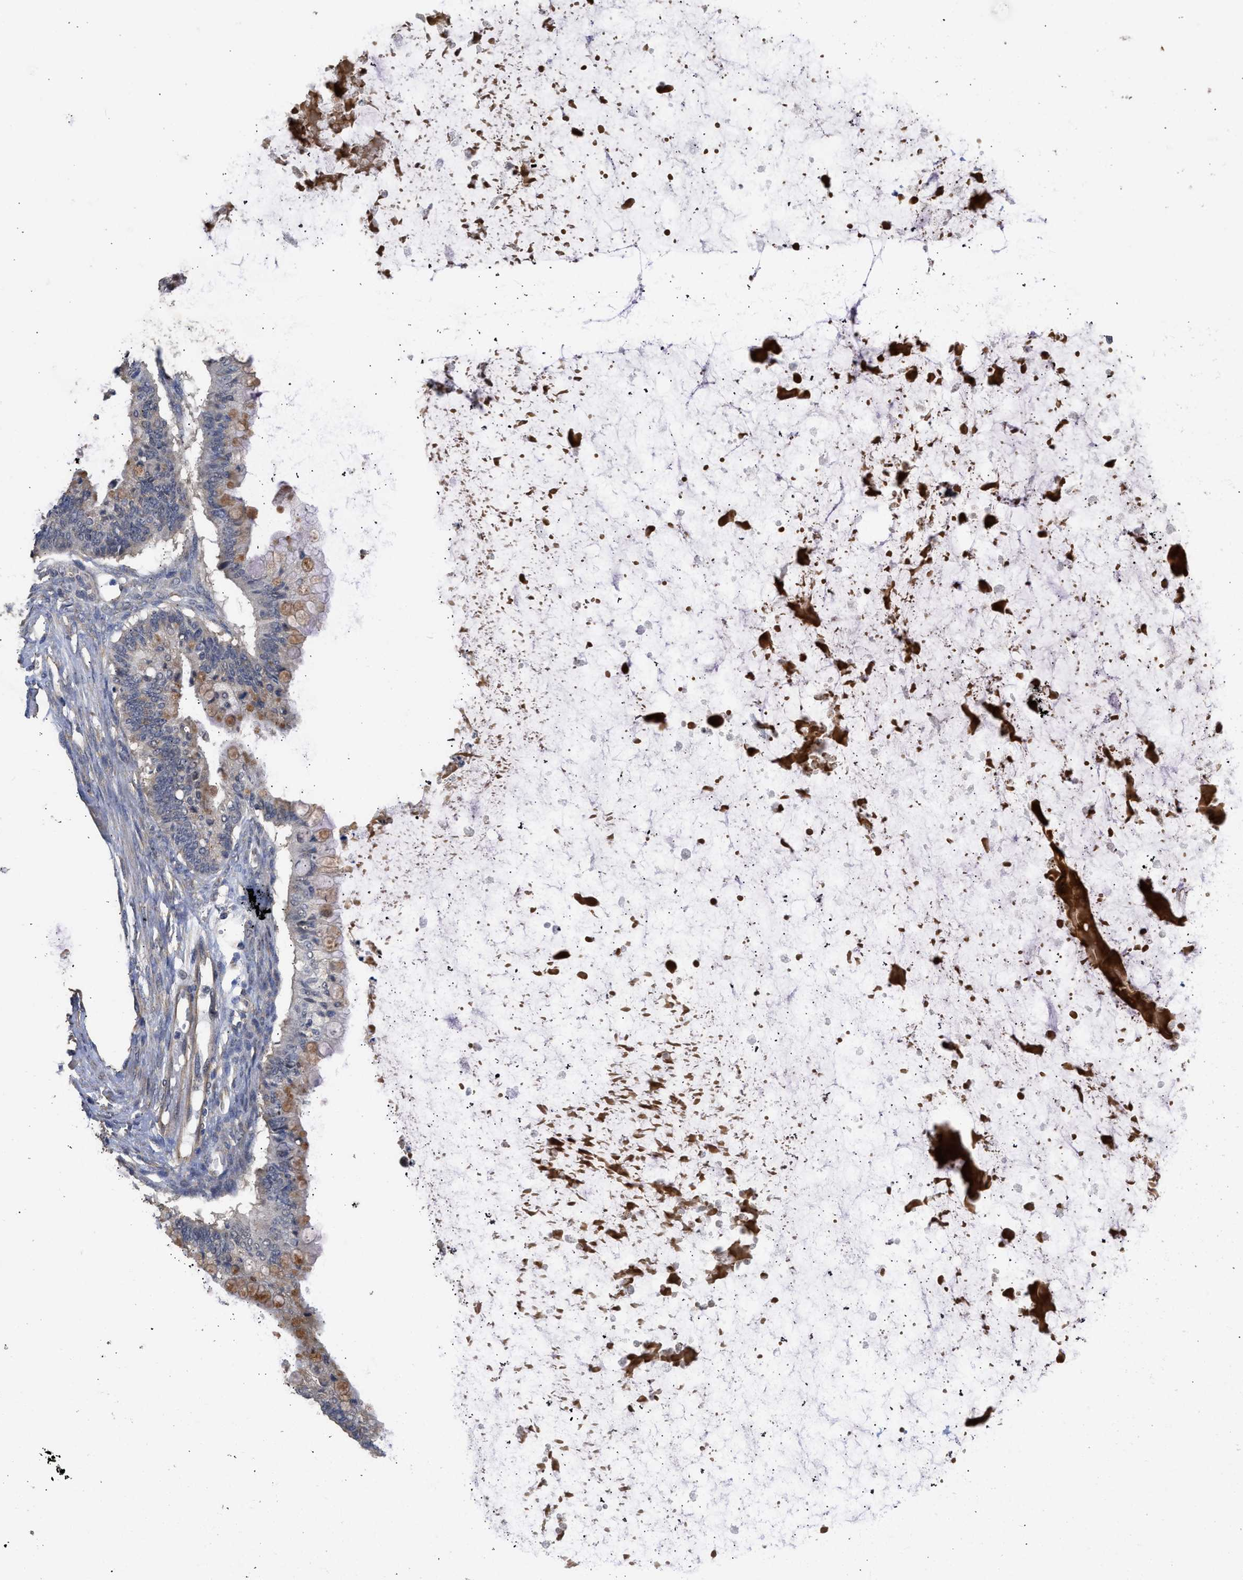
{"staining": {"intensity": "moderate", "quantity": "25%-75%", "location": "cytoplasmic/membranous"}, "tissue": "ovarian cancer", "cell_type": "Tumor cells", "image_type": "cancer", "snomed": [{"axis": "morphology", "description": "Cystadenocarcinoma, mucinous, NOS"}, {"axis": "topography", "description": "Ovary"}], "caption": "This is a histology image of IHC staining of ovarian cancer (mucinous cystadenocarcinoma), which shows moderate staining in the cytoplasmic/membranous of tumor cells.", "gene": "SPINT2", "patient": {"sex": "female", "age": 57}}